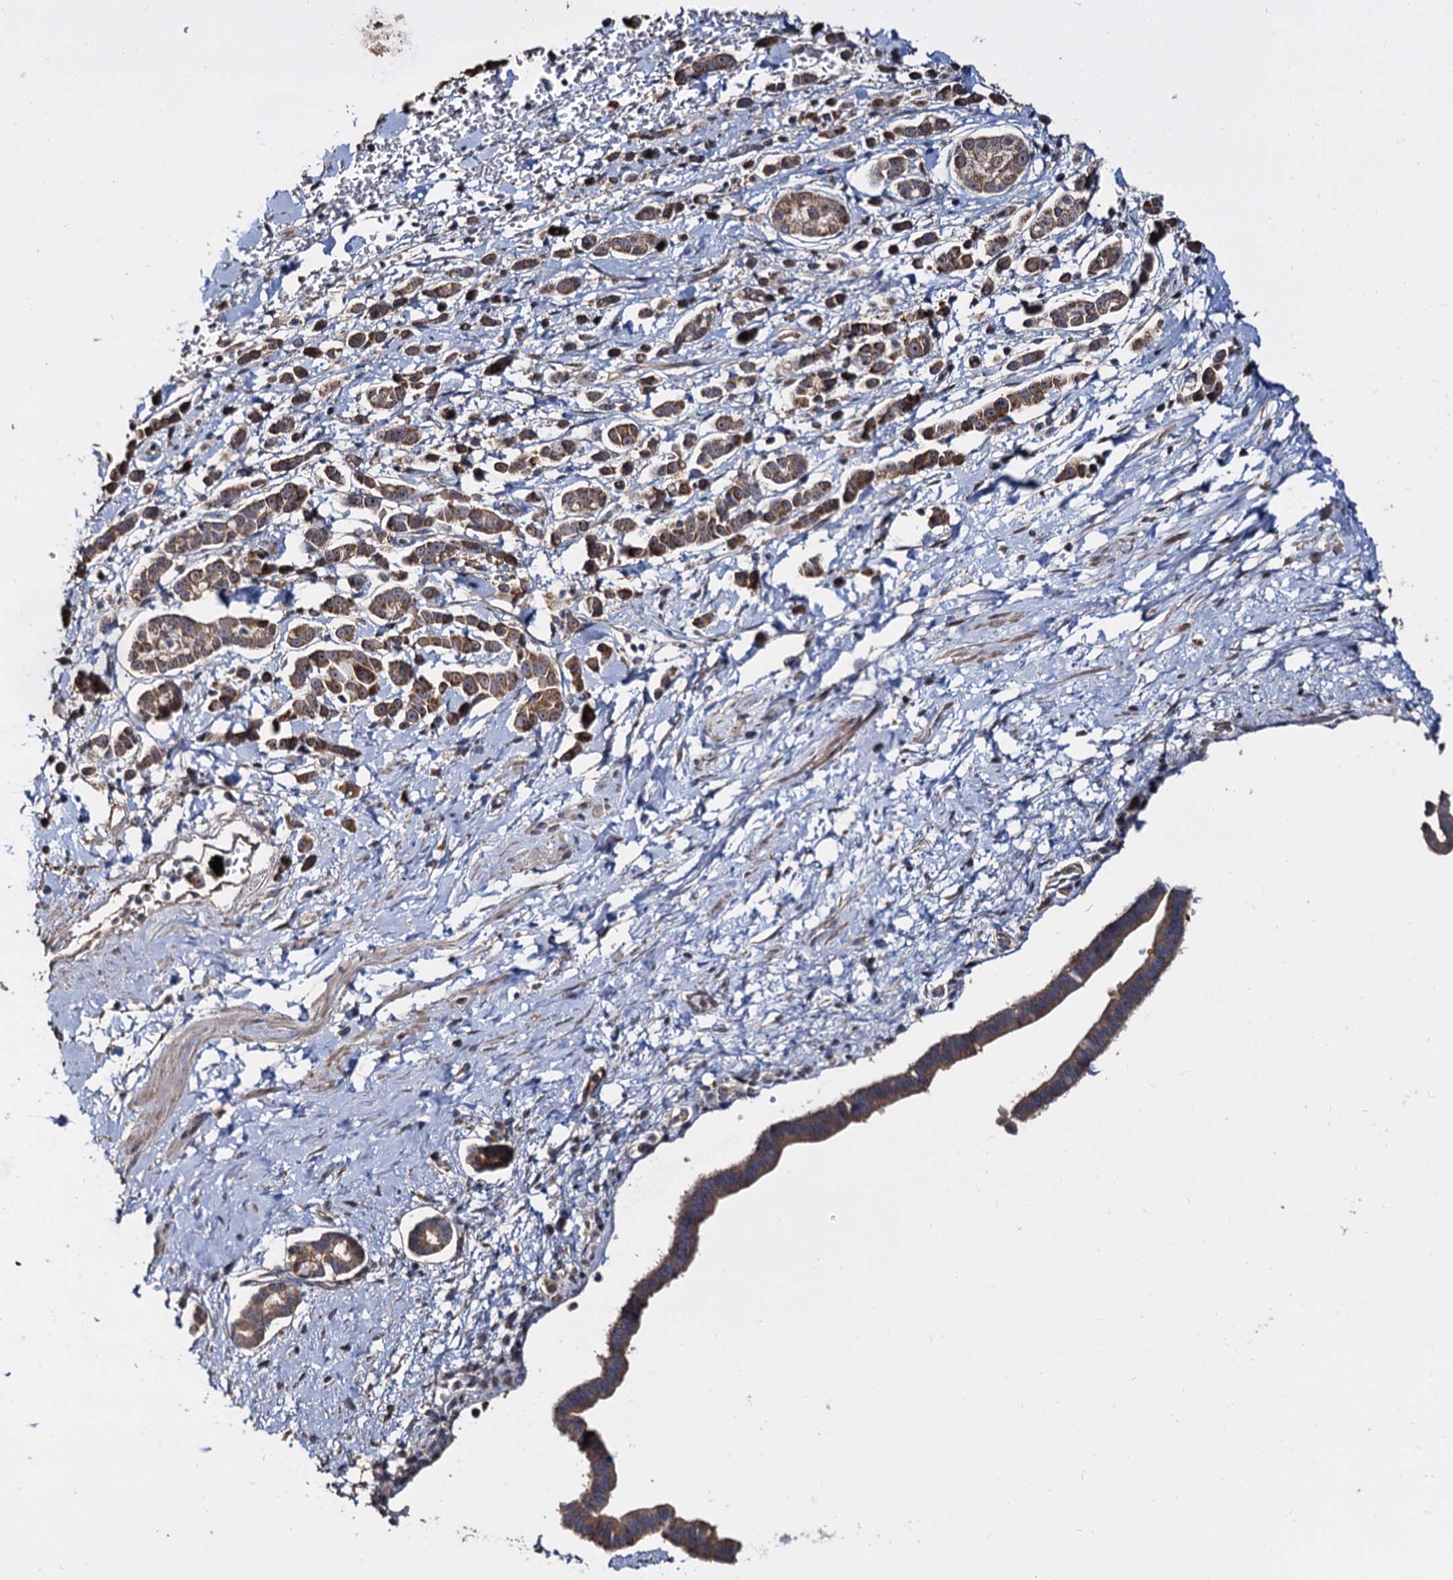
{"staining": {"intensity": "moderate", "quantity": ">75%", "location": "cytoplasmic/membranous"}, "tissue": "pancreatic cancer", "cell_type": "Tumor cells", "image_type": "cancer", "snomed": [{"axis": "morphology", "description": "Normal tissue, NOS"}, {"axis": "morphology", "description": "Adenocarcinoma, NOS"}, {"axis": "topography", "description": "Pancreas"}], "caption": "A medium amount of moderate cytoplasmic/membranous staining is appreciated in approximately >75% of tumor cells in pancreatic cancer (adenocarcinoma) tissue. The staining was performed using DAB to visualize the protein expression in brown, while the nuclei were stained in blue with hematoxylin (Magnification: 20x).", "gene": "WWC3", "patient": {"sex": "female", "age": 64}}